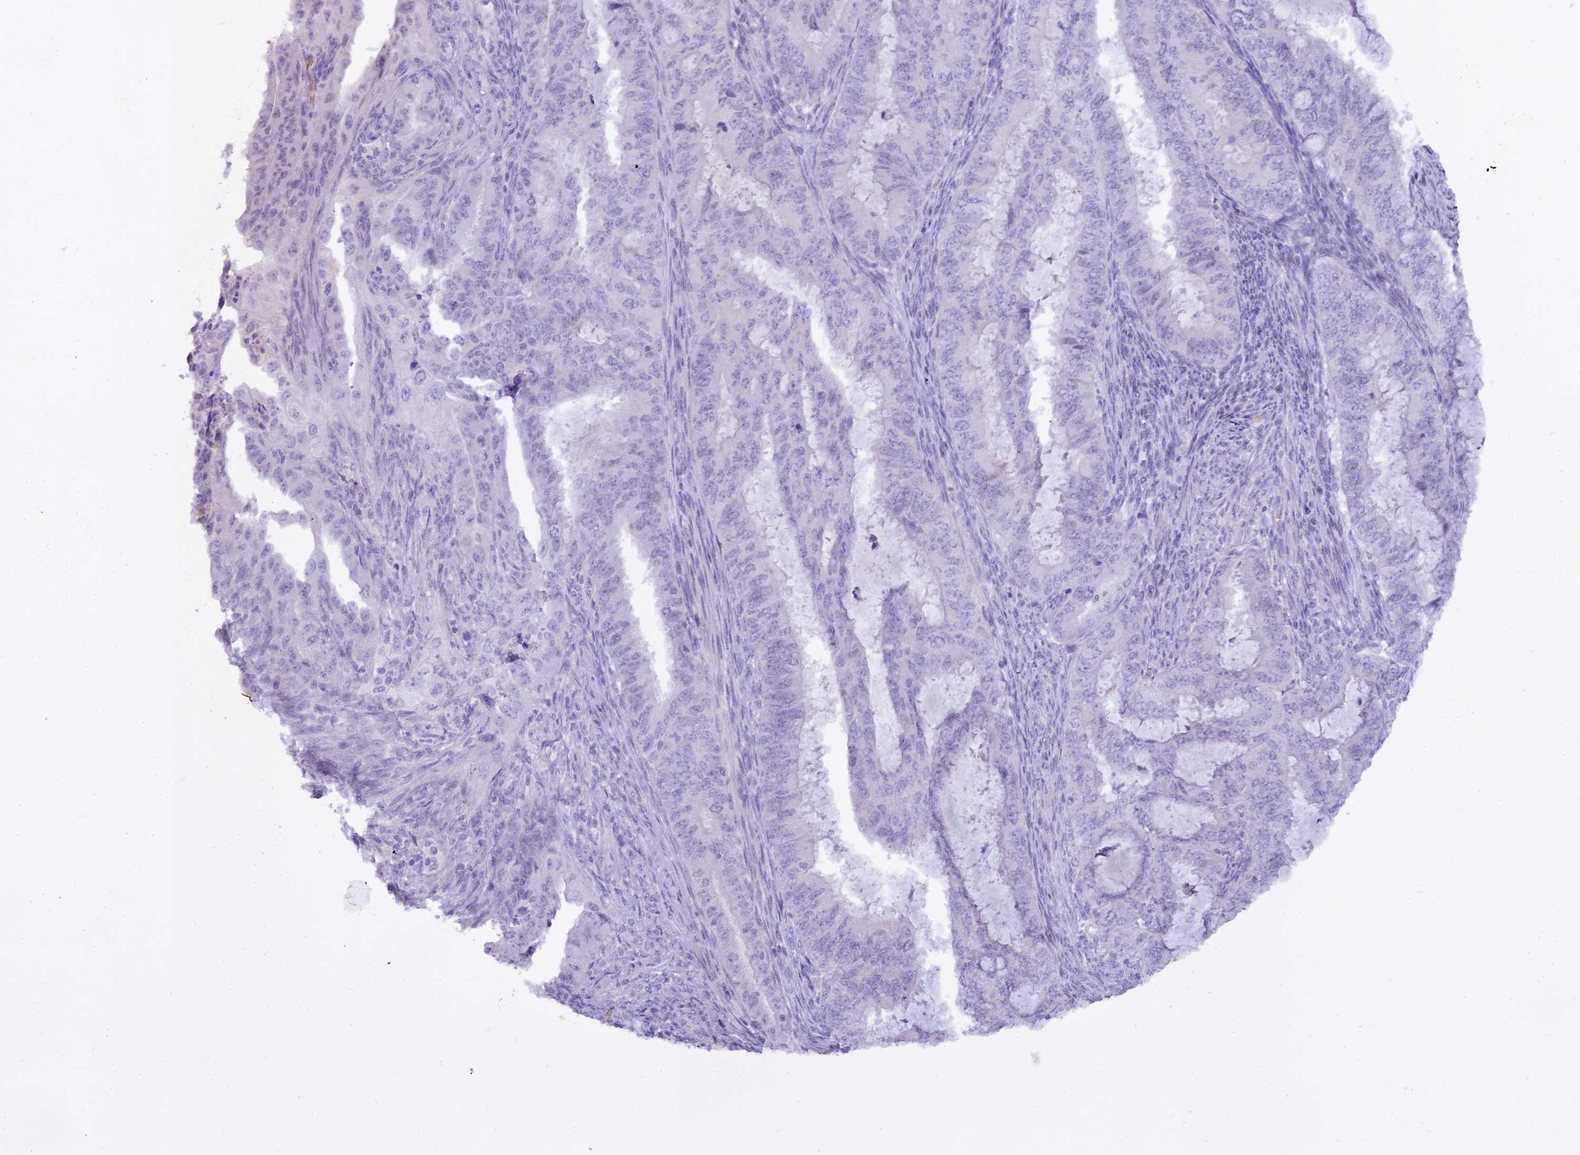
{"staining": {"intensity": "negative", "quantity": "none", "location": "none"}, "tissue": "endometrial cancer", "cell_type": "Tumor cells", "image_type": "cancer", "snomed": [{"axis": "morphology", "description": "Adenocarcinoma, NOS"}, {"axis": "topography", "description": "Endometrium"}], "caption": "Immunohistochemical staining of human endometrial cancer (adenocarcinoma) exhibits no significant expression in tumor cells.", "gene": "OSTN", "patient": {"sex": "female", "age": 51}}